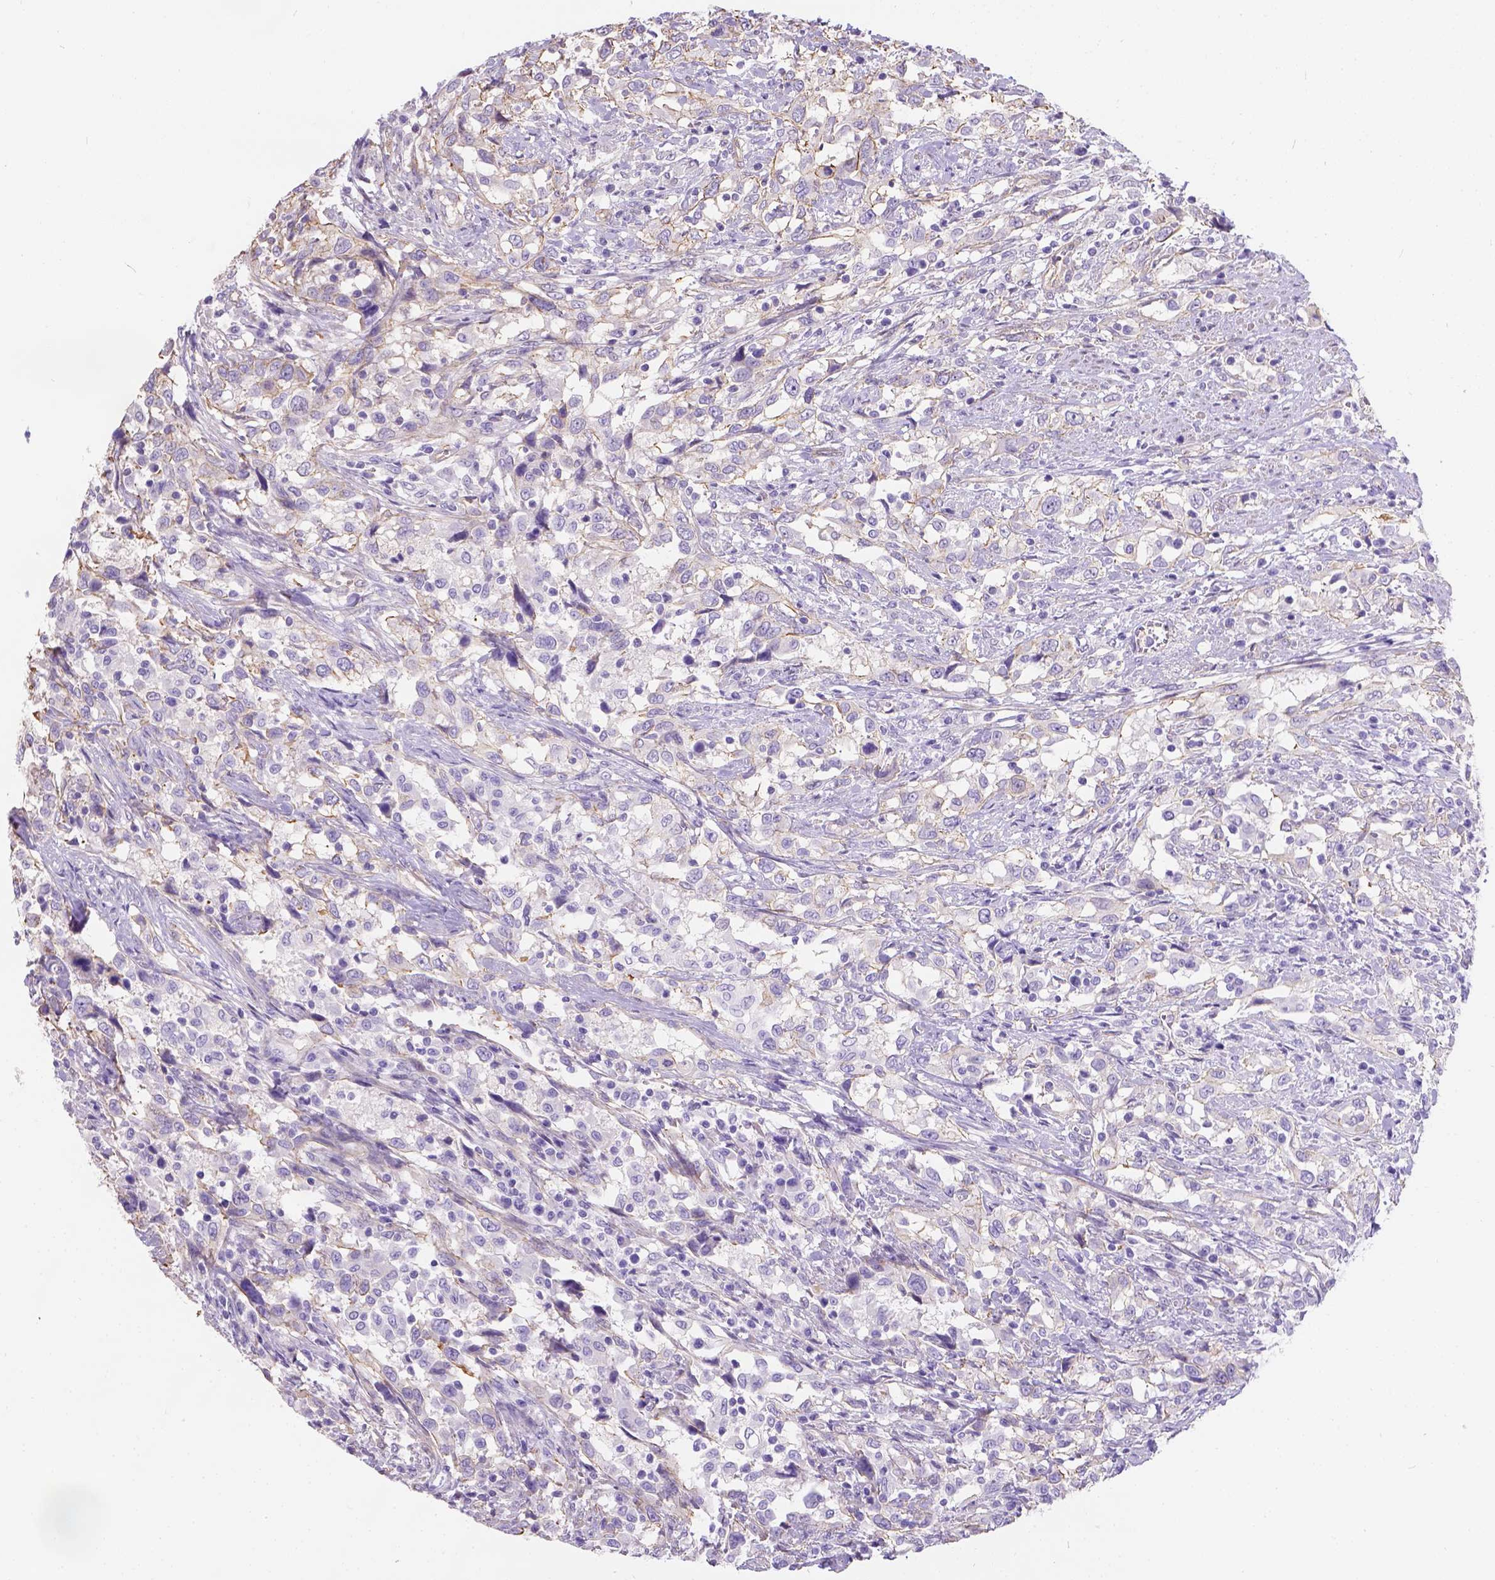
{"staining": {"intensity": "weak", "quantity": "25%-75%", "location": "cytoplasmic/membranous"}, "tissue": "urothelial cancer", "cell_type": "Tumor cells", "image_type": "cancer", "snomed": [{"axis": "morphology", "description": "Urothelial carcinoma, NOS"}, {"axis": "morphology", "description": "Urothelial carcinoma, High grade"}, {"axis": "topography", "description": "Urinary bladder"}], "caption": "Immunohistochemical staining of human transitional cell carcinoma demonstrates low levels of weak cytoplasmic/membranous positivity in approximately 25%-75% of tumor cells.", "gene": "PHF7", "patient": {"sex": "female", "age": 64}}